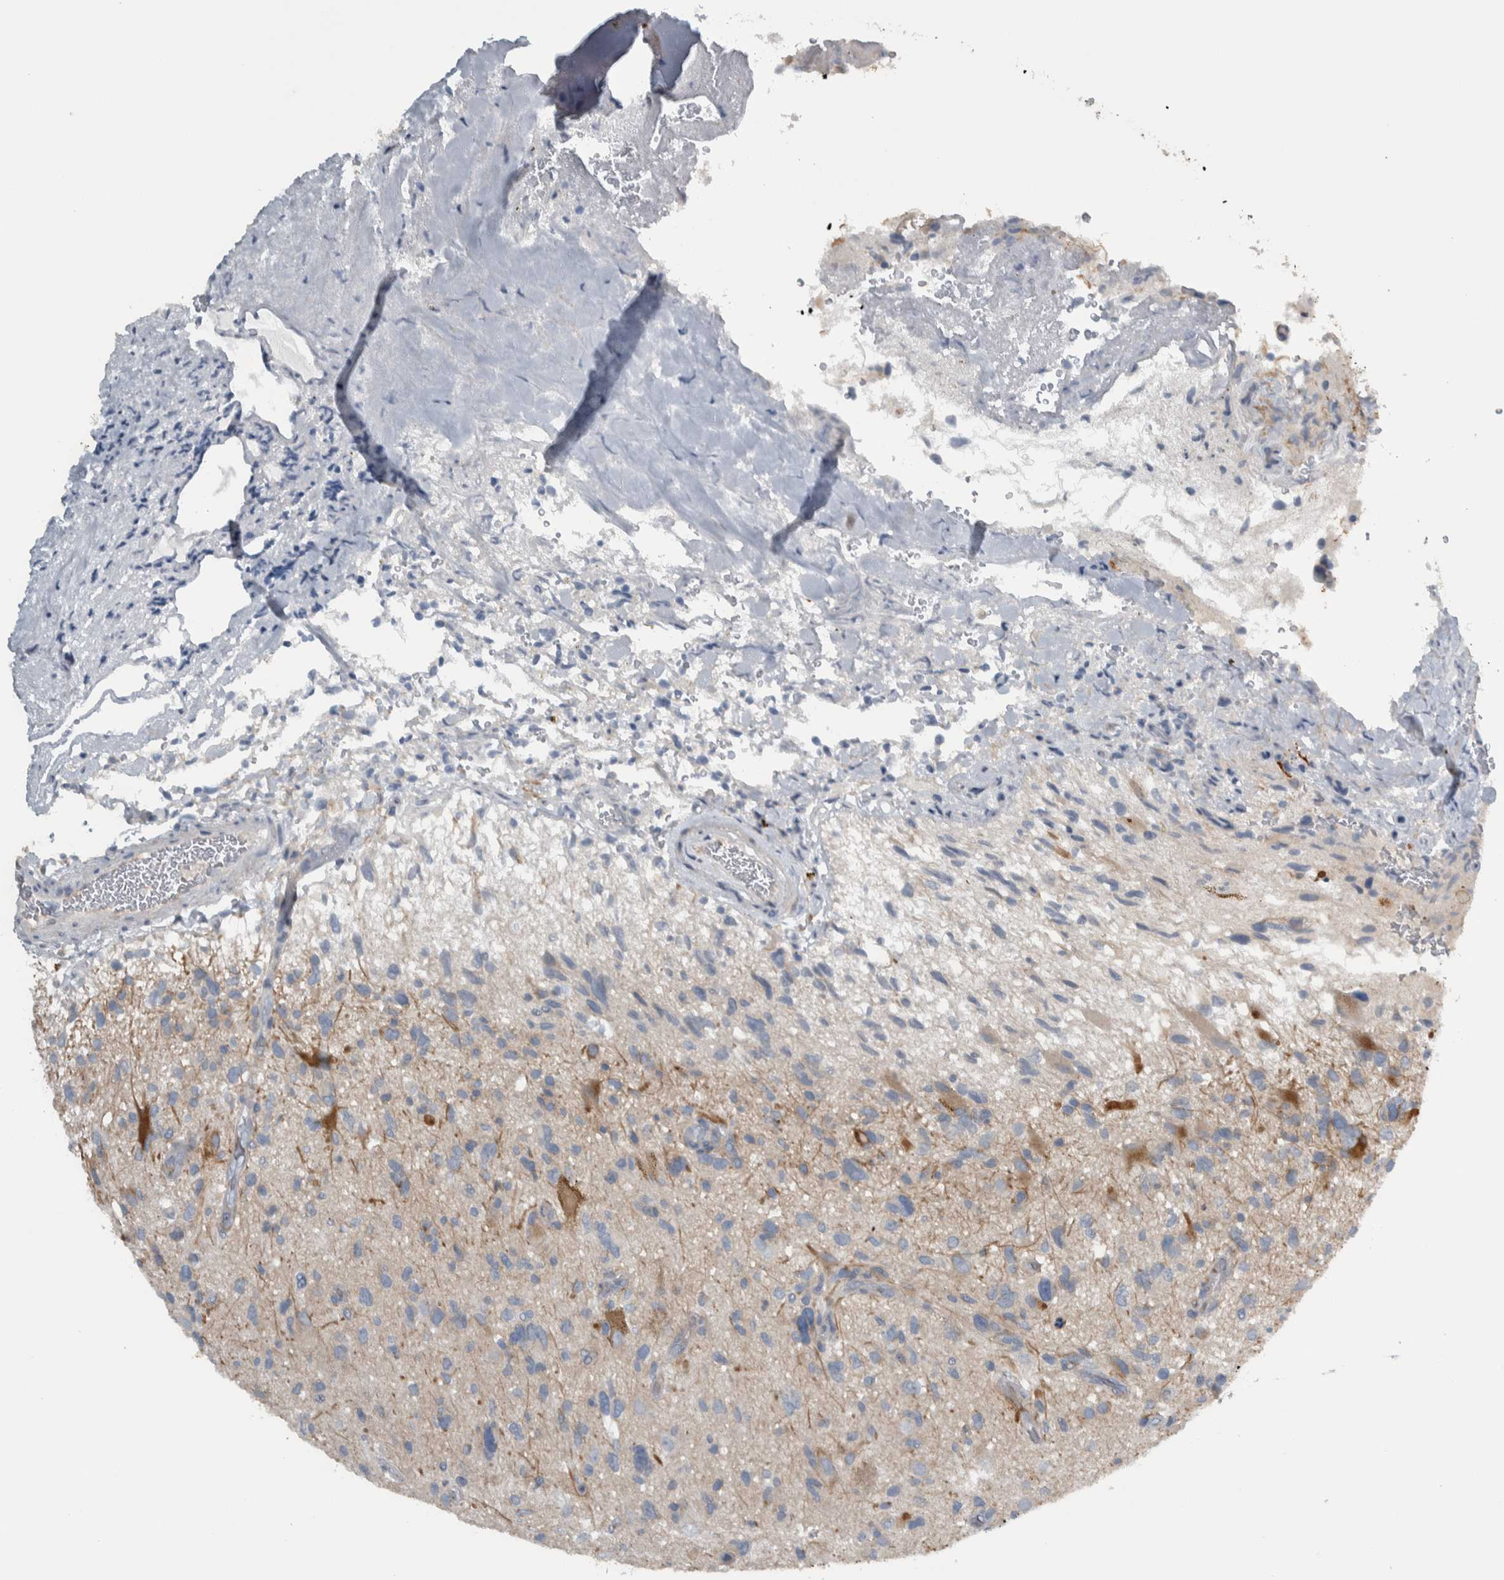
{"staining": {"intensity": "negative", "quantity": "none", "location": "none"}, "tissue": "glioma", "cell_type": "Tumor cells", "image_type": "cancer", "snomed": [{"axis": "morphology", "description": "Glioma, malignant, High grade"}, {"axis": "topography", "description": "Brain"}], "caption": "Tumor cells show no significant protein staining in glioma.", "gene": "NT5C2", "patient": {"sex": "male", "age": 33}}